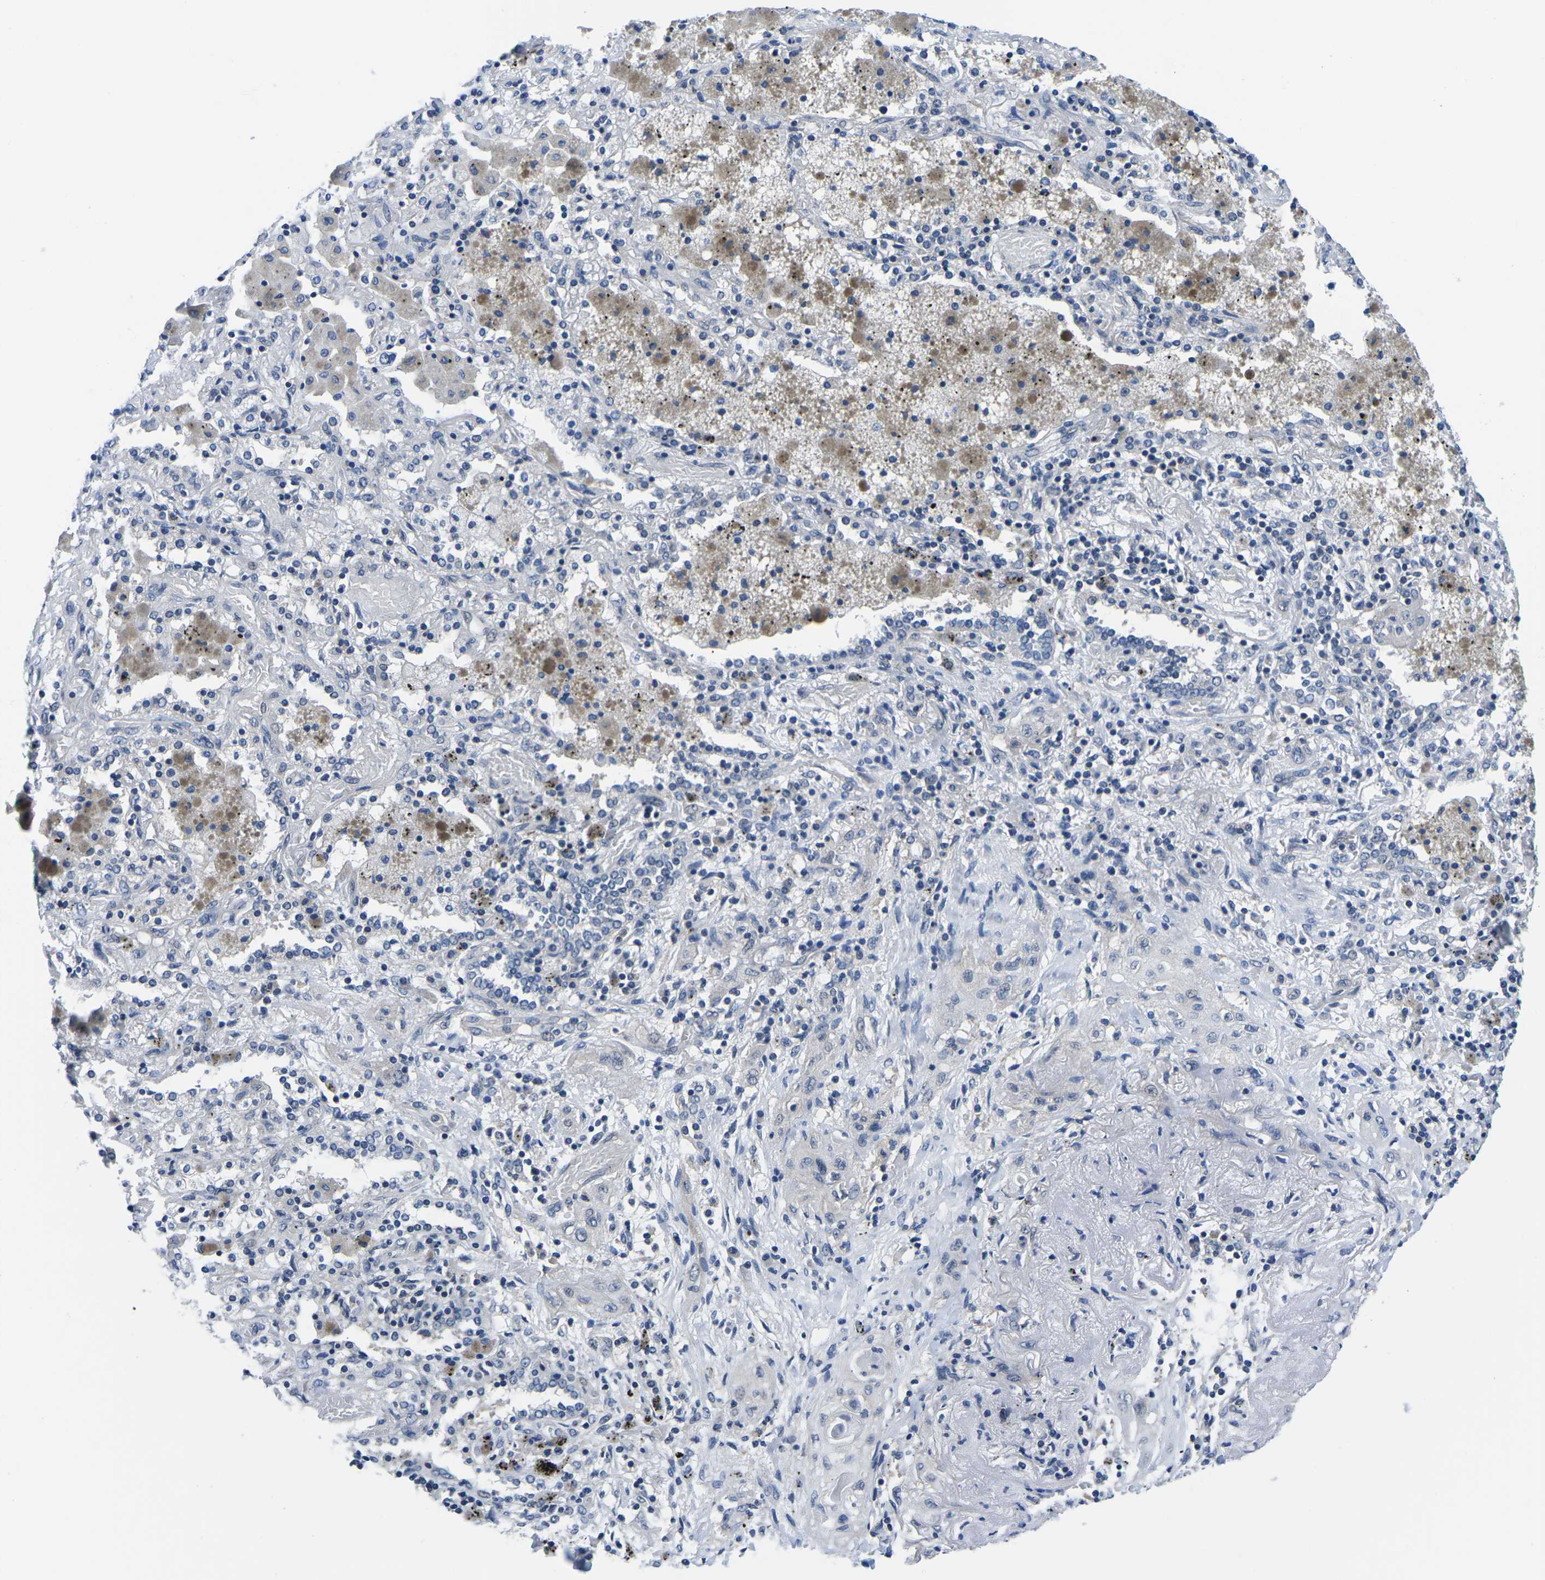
{"staining": {"intensity": "negative", "quantity": "none", "location": "none"}, "tissue": "lung cancer", "cell_type": "Tumor cells", "image_type": "cancer", "snomed": [{"axis": "morphology", "description": "Squamous cell carcinoma, NOS"}, {"axis": "topography", "description": "Lung"}], "caption": "IHC photomicrograph of neoplastic tissue: human lung cancer stained with DAB (3,3'-diaminobenzidine) reveals no significant protein staining in tumor cells.", "gene": "GSK3B", "patient": {"sex": "female", "age": 47}}